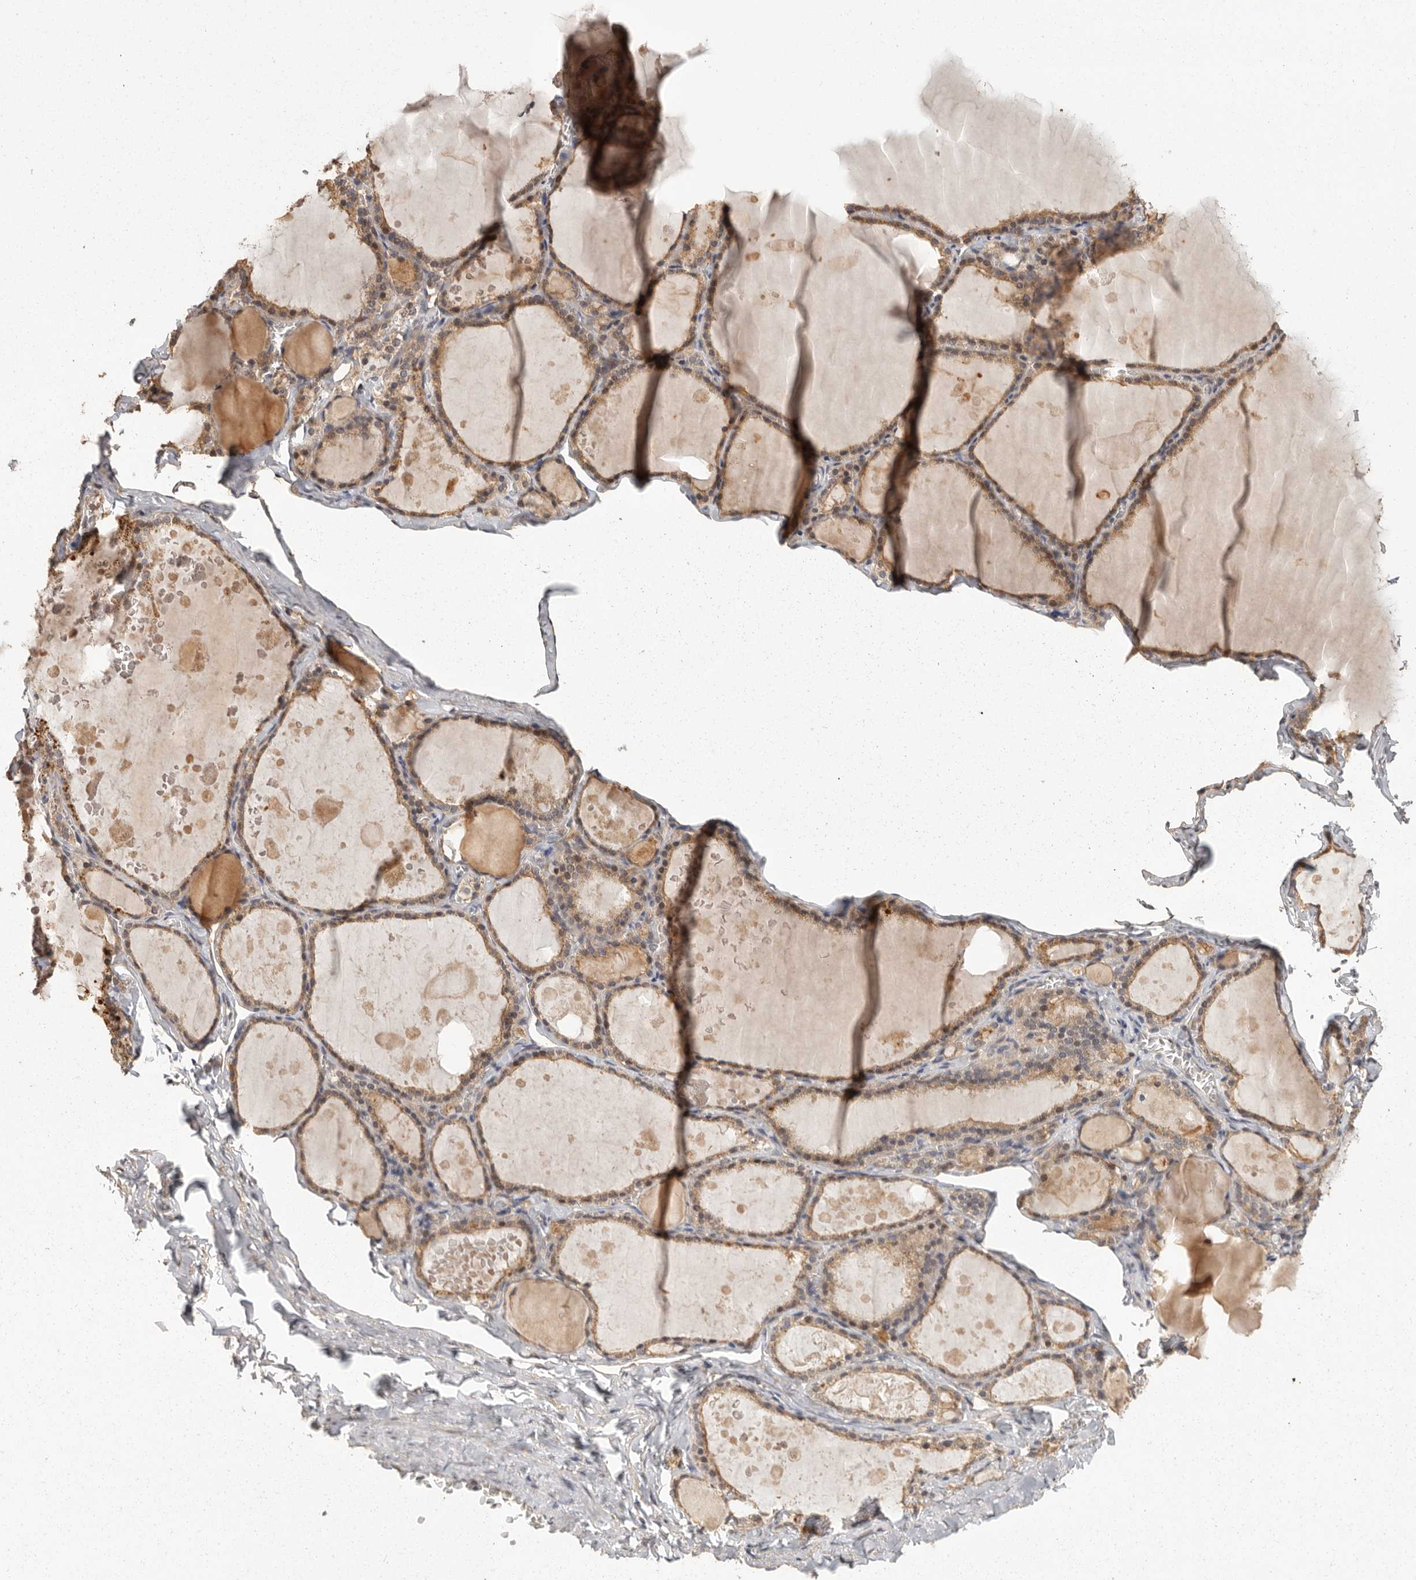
{"staining": {"intensity": "moderate", "quantity": ">75%", "location": "cytoplasmic/membranous"}, "tissue": "thyroid gland", "cell_type": "Glandular cells", "image_type": "normal", "snomed": [{"axis": "morphology", "description": "Normal tissue, NOS"}, {"axis": "topography", "description": "Thyroid gland"}], "caption": "A histopathology image of thyroid gland stained for a protein displays moderate cytoplasmic/membranous brown staining in glandular cells.", "gene": "BAIAP2", "patient": {"sex": "male", "age": 56}}